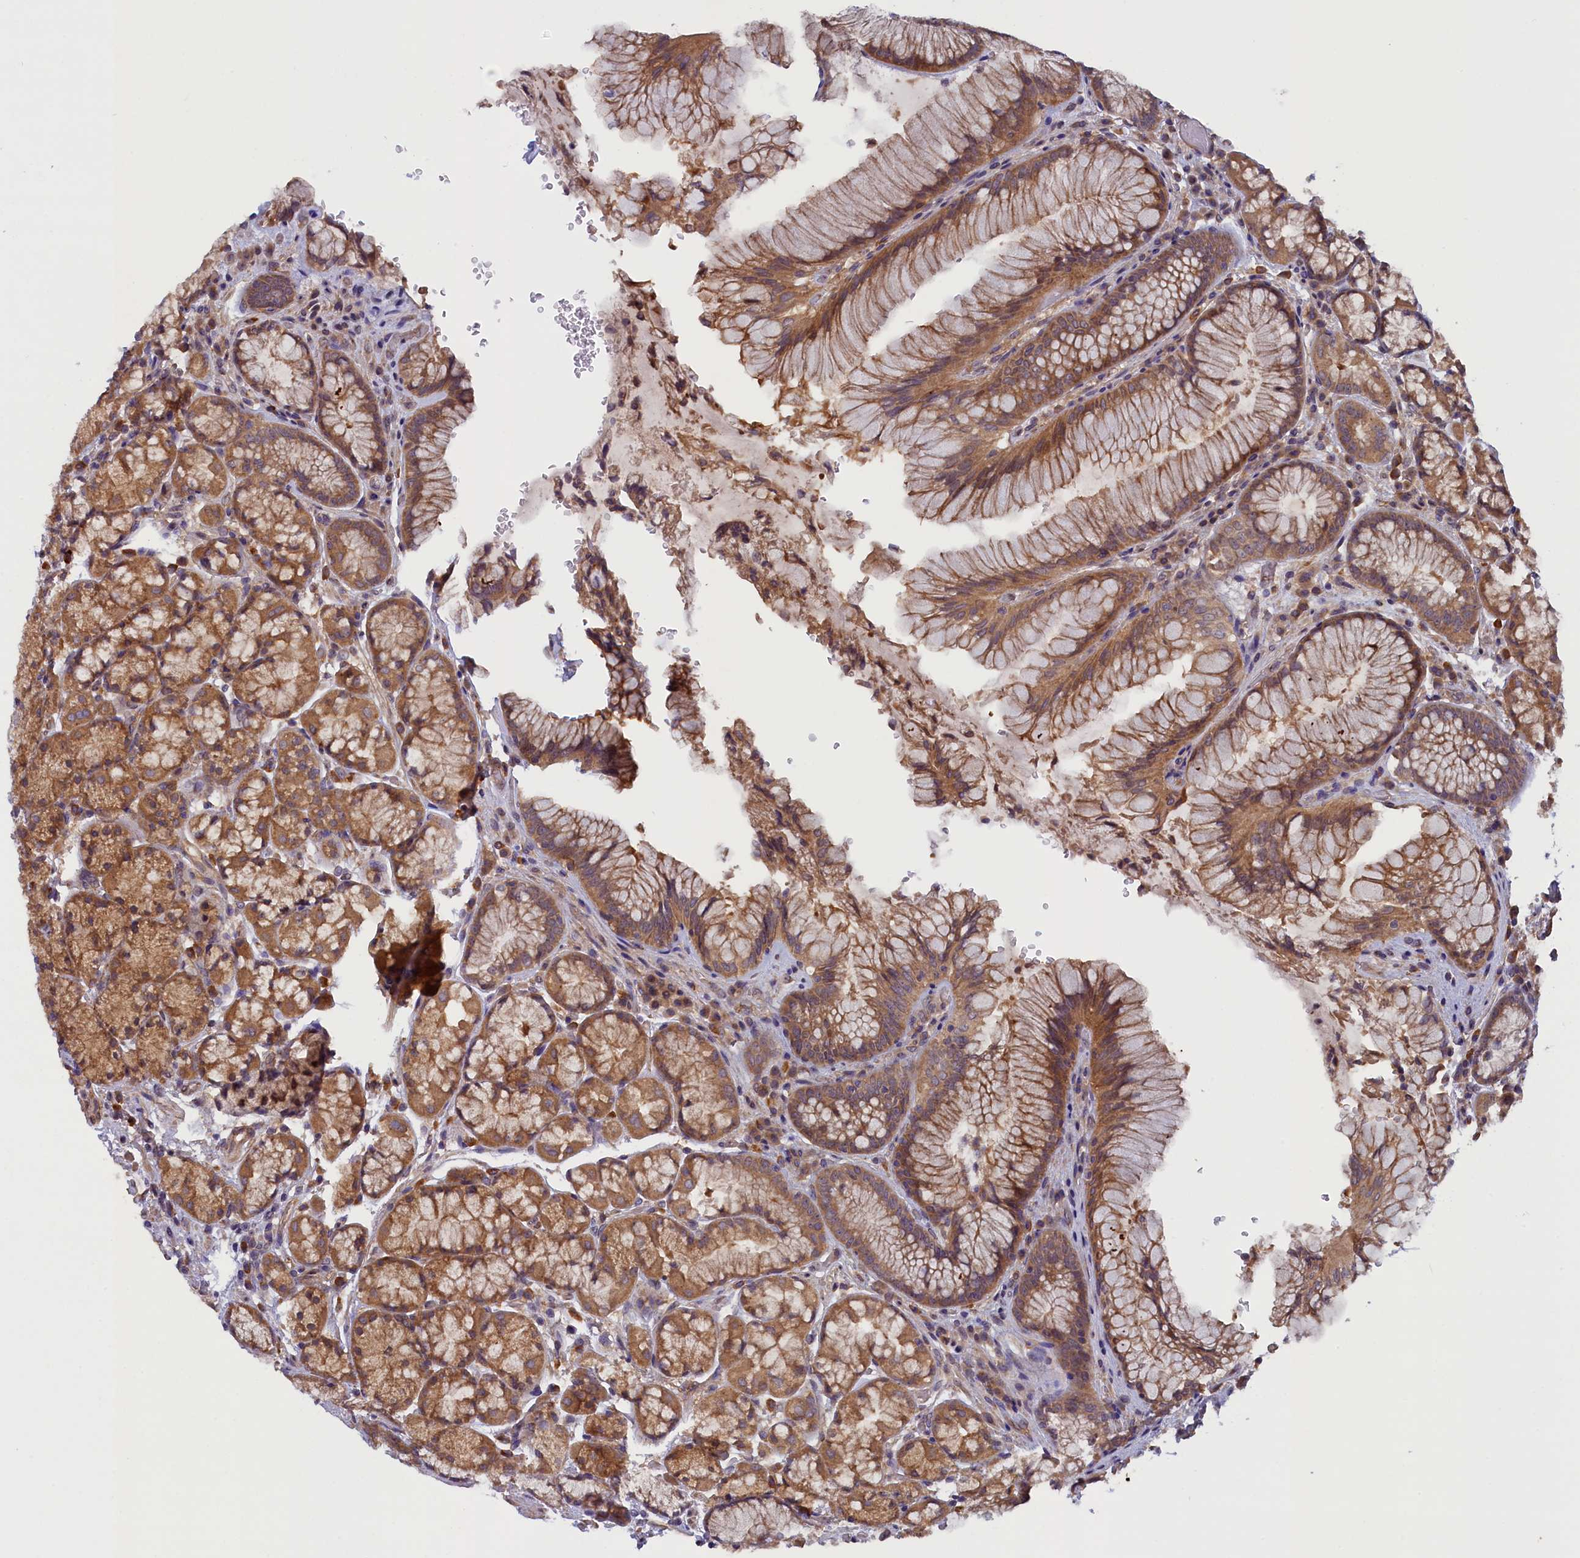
{"staining": {"intensity": "moderate", "quantity": ">75%", "location": "cytoplasmic/membranous"}, "tissue": "stomach", "cell_type": "Glandular cells", "image_type": "normal", "snomed": [{"axis": "morphology", "description": "Normal tissue, NOS"}, {"axis": "topography", "description": "Stomach"}], "caption": "Immunohistochemical staining of unremarkable human stomach shows moderate cytoplasmic/membranous protein positivity in approximately >75% of glandular cells. (Stains: DAB in brown, nuclei in blue, Microscopy: brightfield microscopy at high magnification).", "gene": "CCDC9B", "patient": {"sex": "male", "age": 63}}